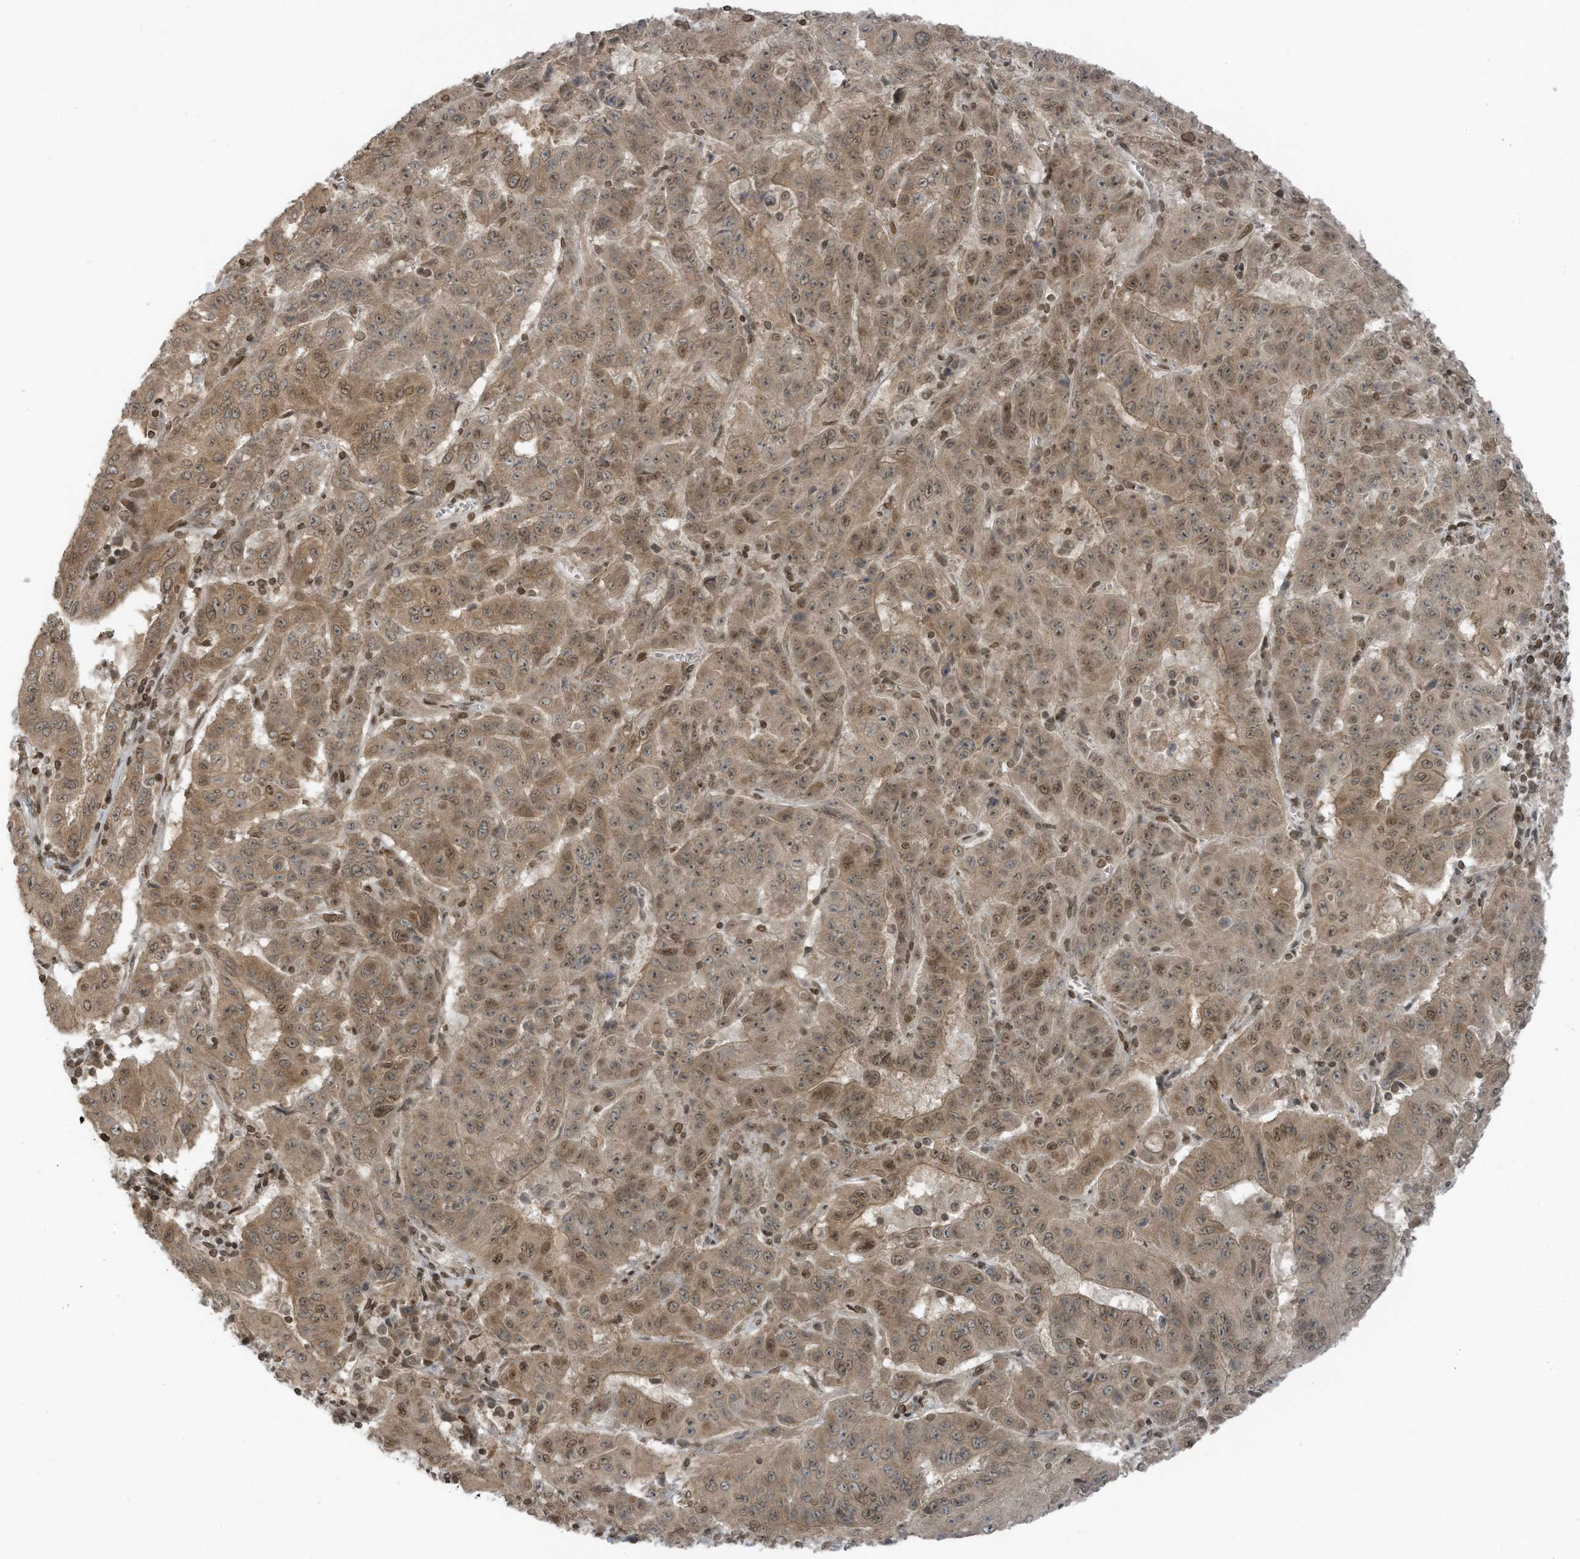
{"staining": {"intensity": "moderate", "quantity": ">75%", "location": "cytoplasmic/membranous,nuclear"}, "tissue": "pancreatic cancer", "cell_type": "Tumor cells", "image_type": "cancer", "snomed": [{"axis": "morphology", "description": "Adenocarcinoma, NOS"}, {"axis": "topography", "description": "Pancreas"}], "caption": "Protein expression analysis of human pancreatic cancer reveals moderate cytoplasmic/membranous and nuclear positivity in approximately >75% of tumor cells.", "gene": "RABL3", "patient": {"sex": "male", "age": 63}}